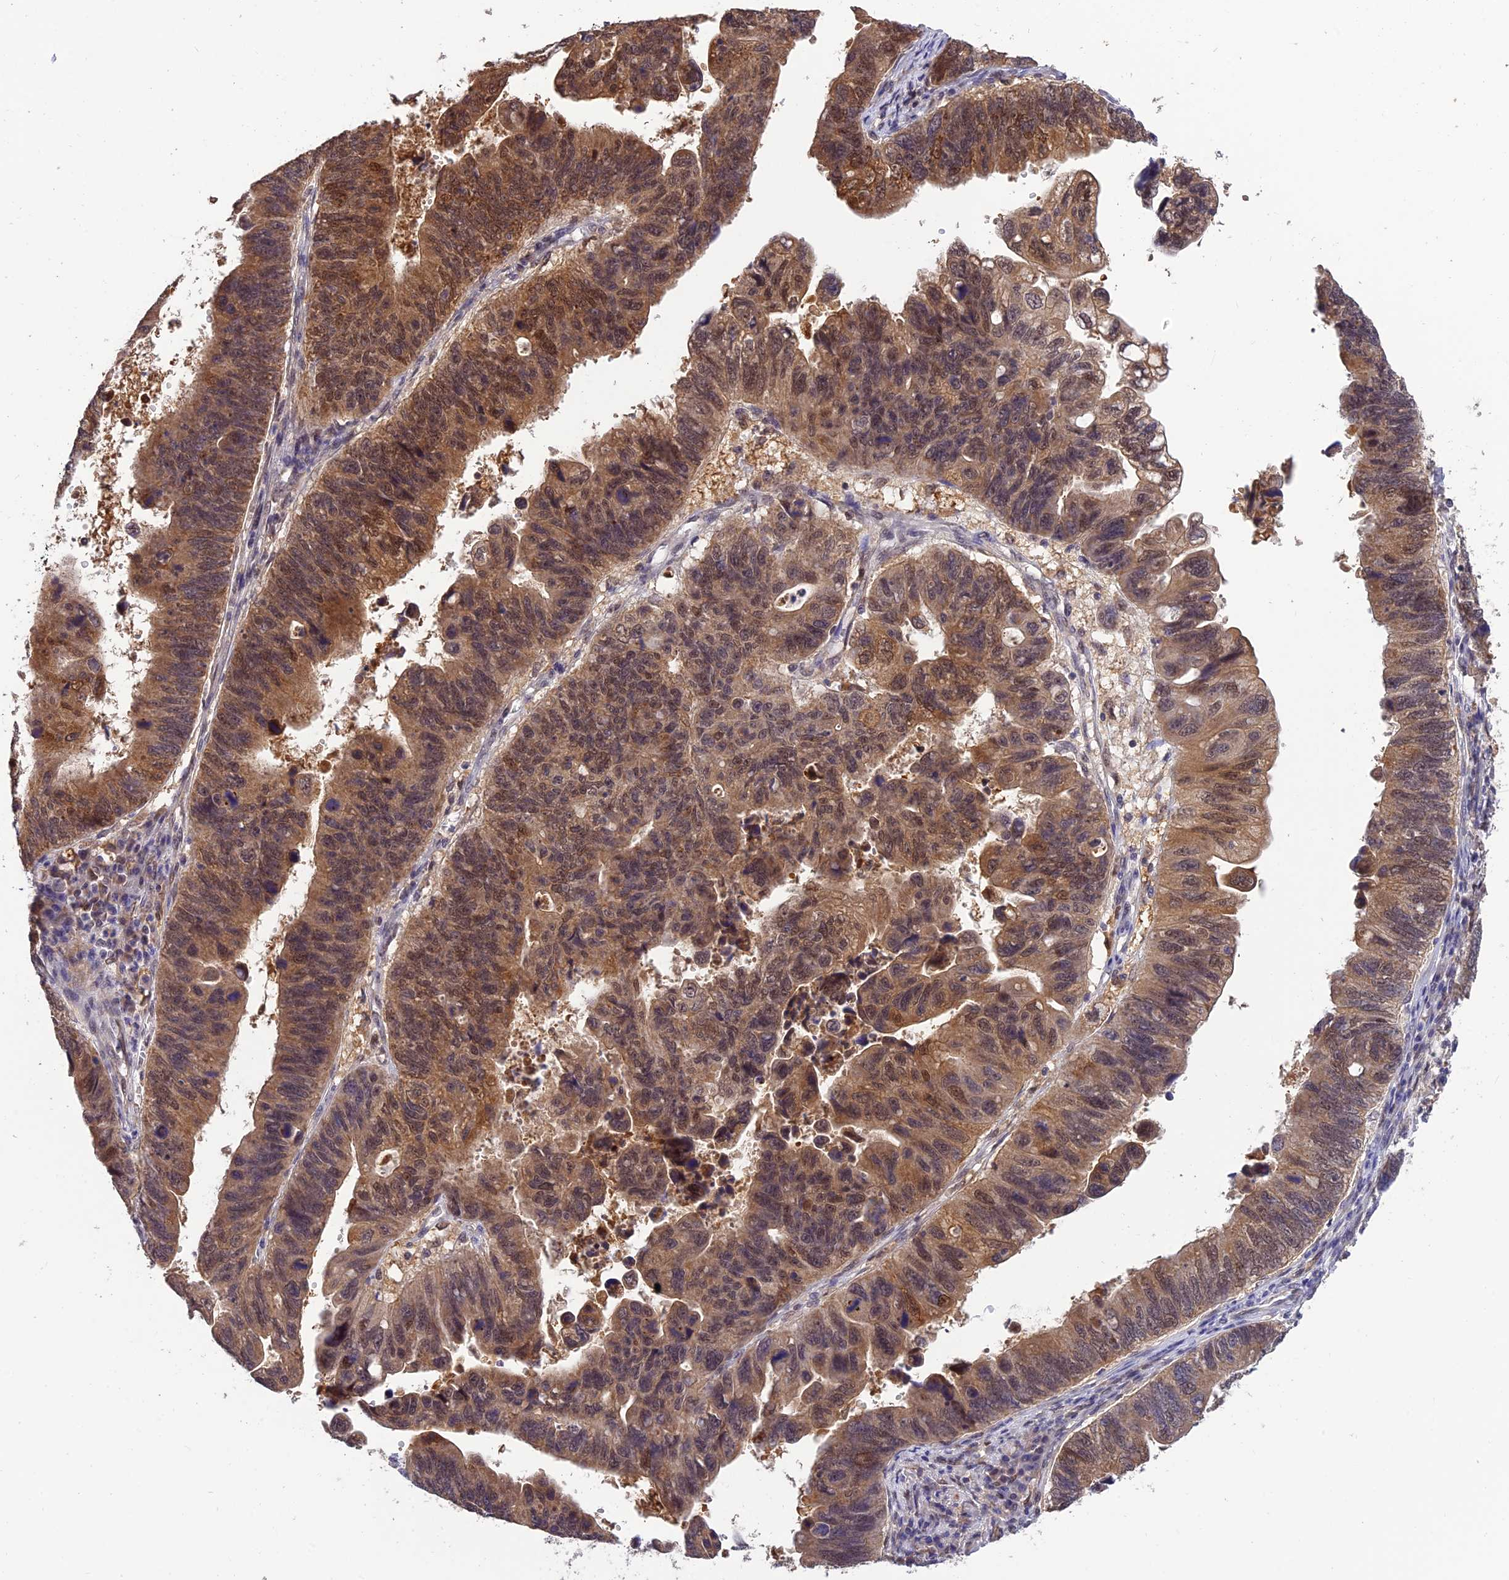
{"staining": {"intensity": "moderate", "quantity": ">75%", "location": "cytoplasmic/membranous,nuclear"}, "tissue": "stomach cancer", "cell_type": "Tumor cells", "image_type": "cancer", "snomed": [{"axis": "morphology", "description": "Adenocarcinoma, NOS"}, {"axis": "topography", "description": "Stomach"}], "caption": "Immunohistochemistry of adenocarcinoma (stomach) exhibits medium levels of moderate cytoplasmic/membranous and nuclear staining in about >75% of tumor cells.", "gene": "MNS1", "patient": {"sex": "male", "age": 59}}